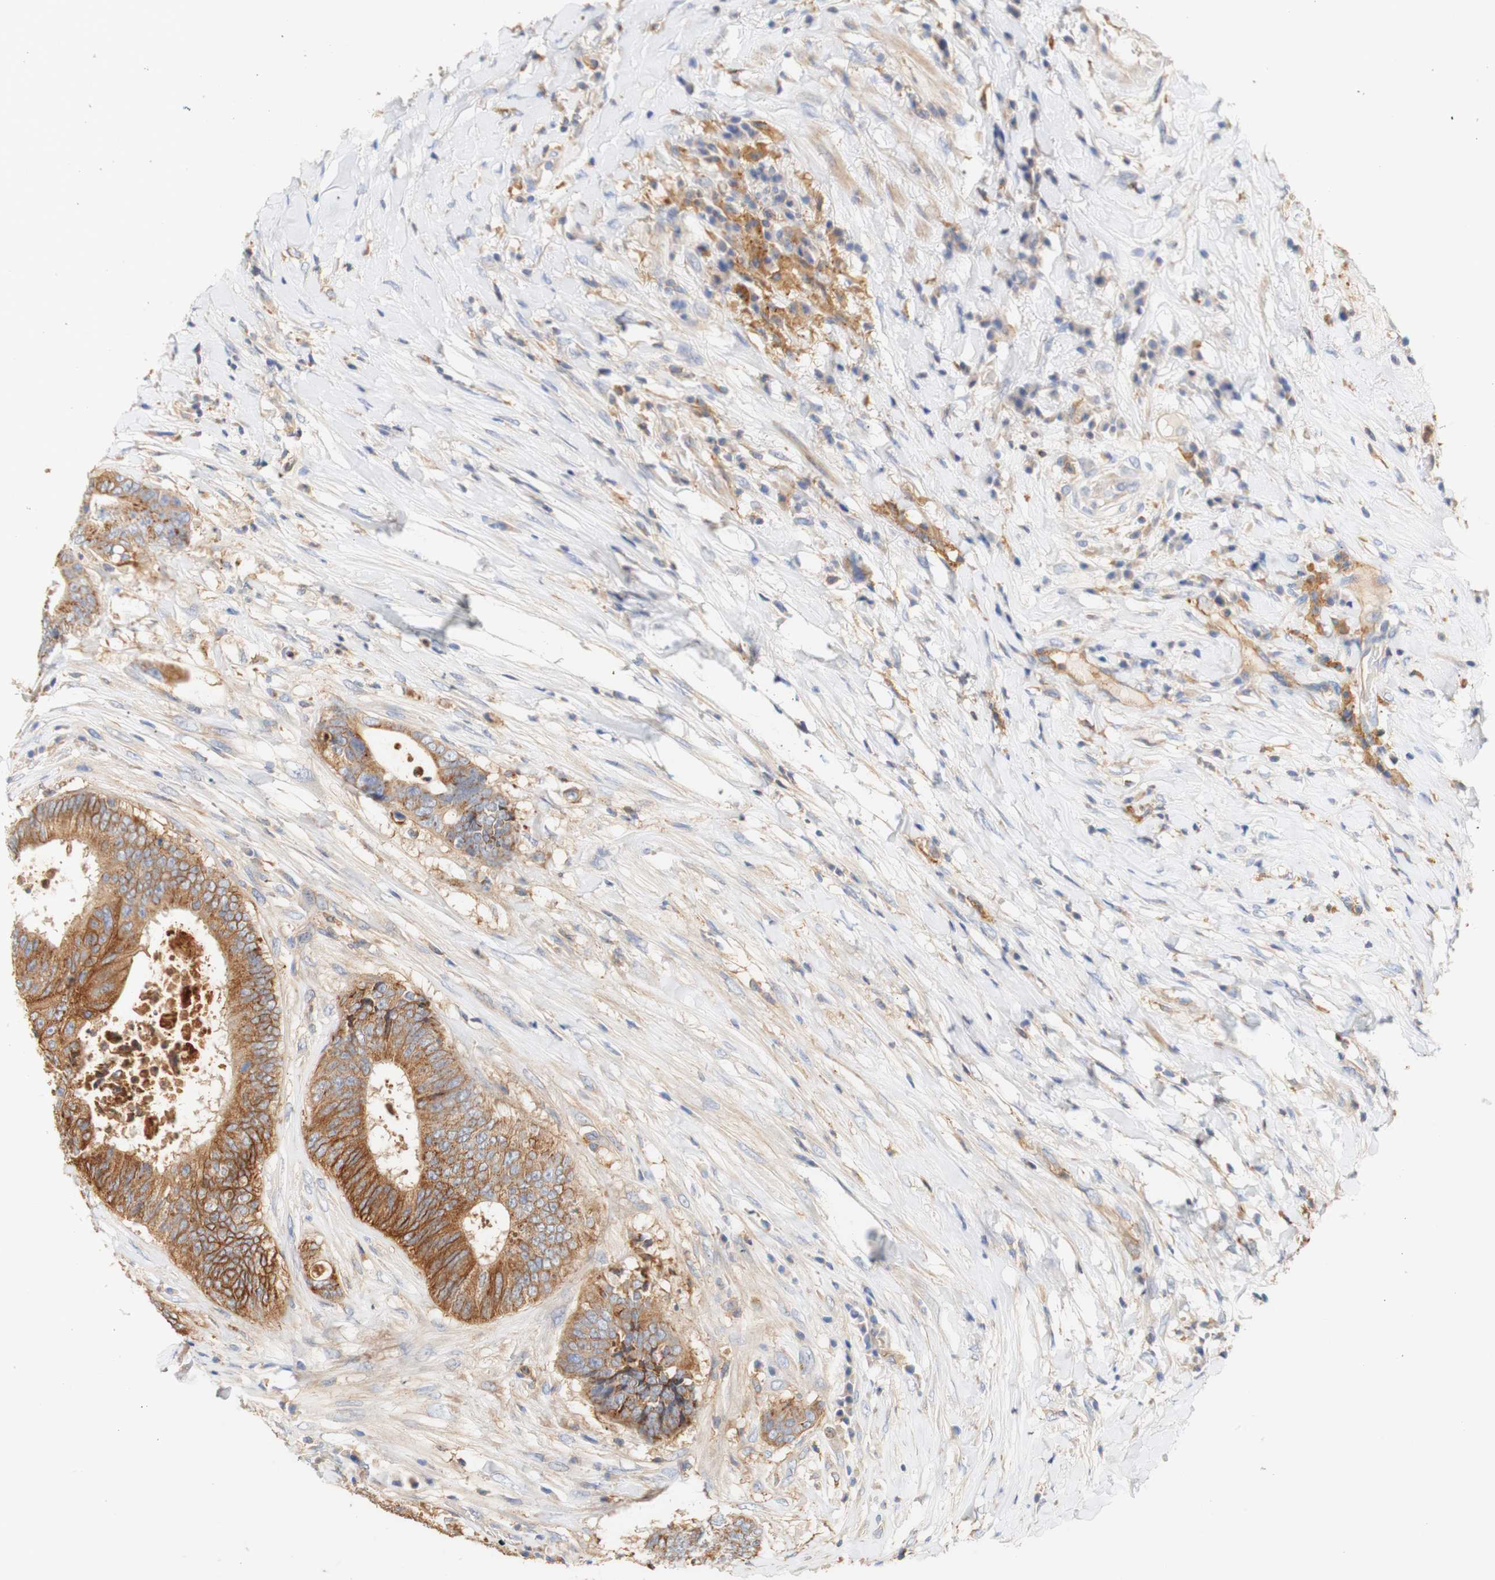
{"staining": {"intensity": "moderate", "quantity": ">75%", "location": "cytoplasmic/membranous"}, "tissue": "colorectal cancer", "cell_type": "Tumor cells", "image_type": "cancer", "snomed": [{"axis": "morphology", "description": "Adenocarcinoma, NOS"}, {"axis": "topography", "description": "Rectum"}], "caption": "Moderate cytoplasmic/membranous protein expression is present in about >75% of tumor cells in adenocarcinoma (colorectal). The protein is shown in brown color, while the nuclei are stained blue.", "gene": "PCDH7", "patient": {"sex": "male", "age": 72}}